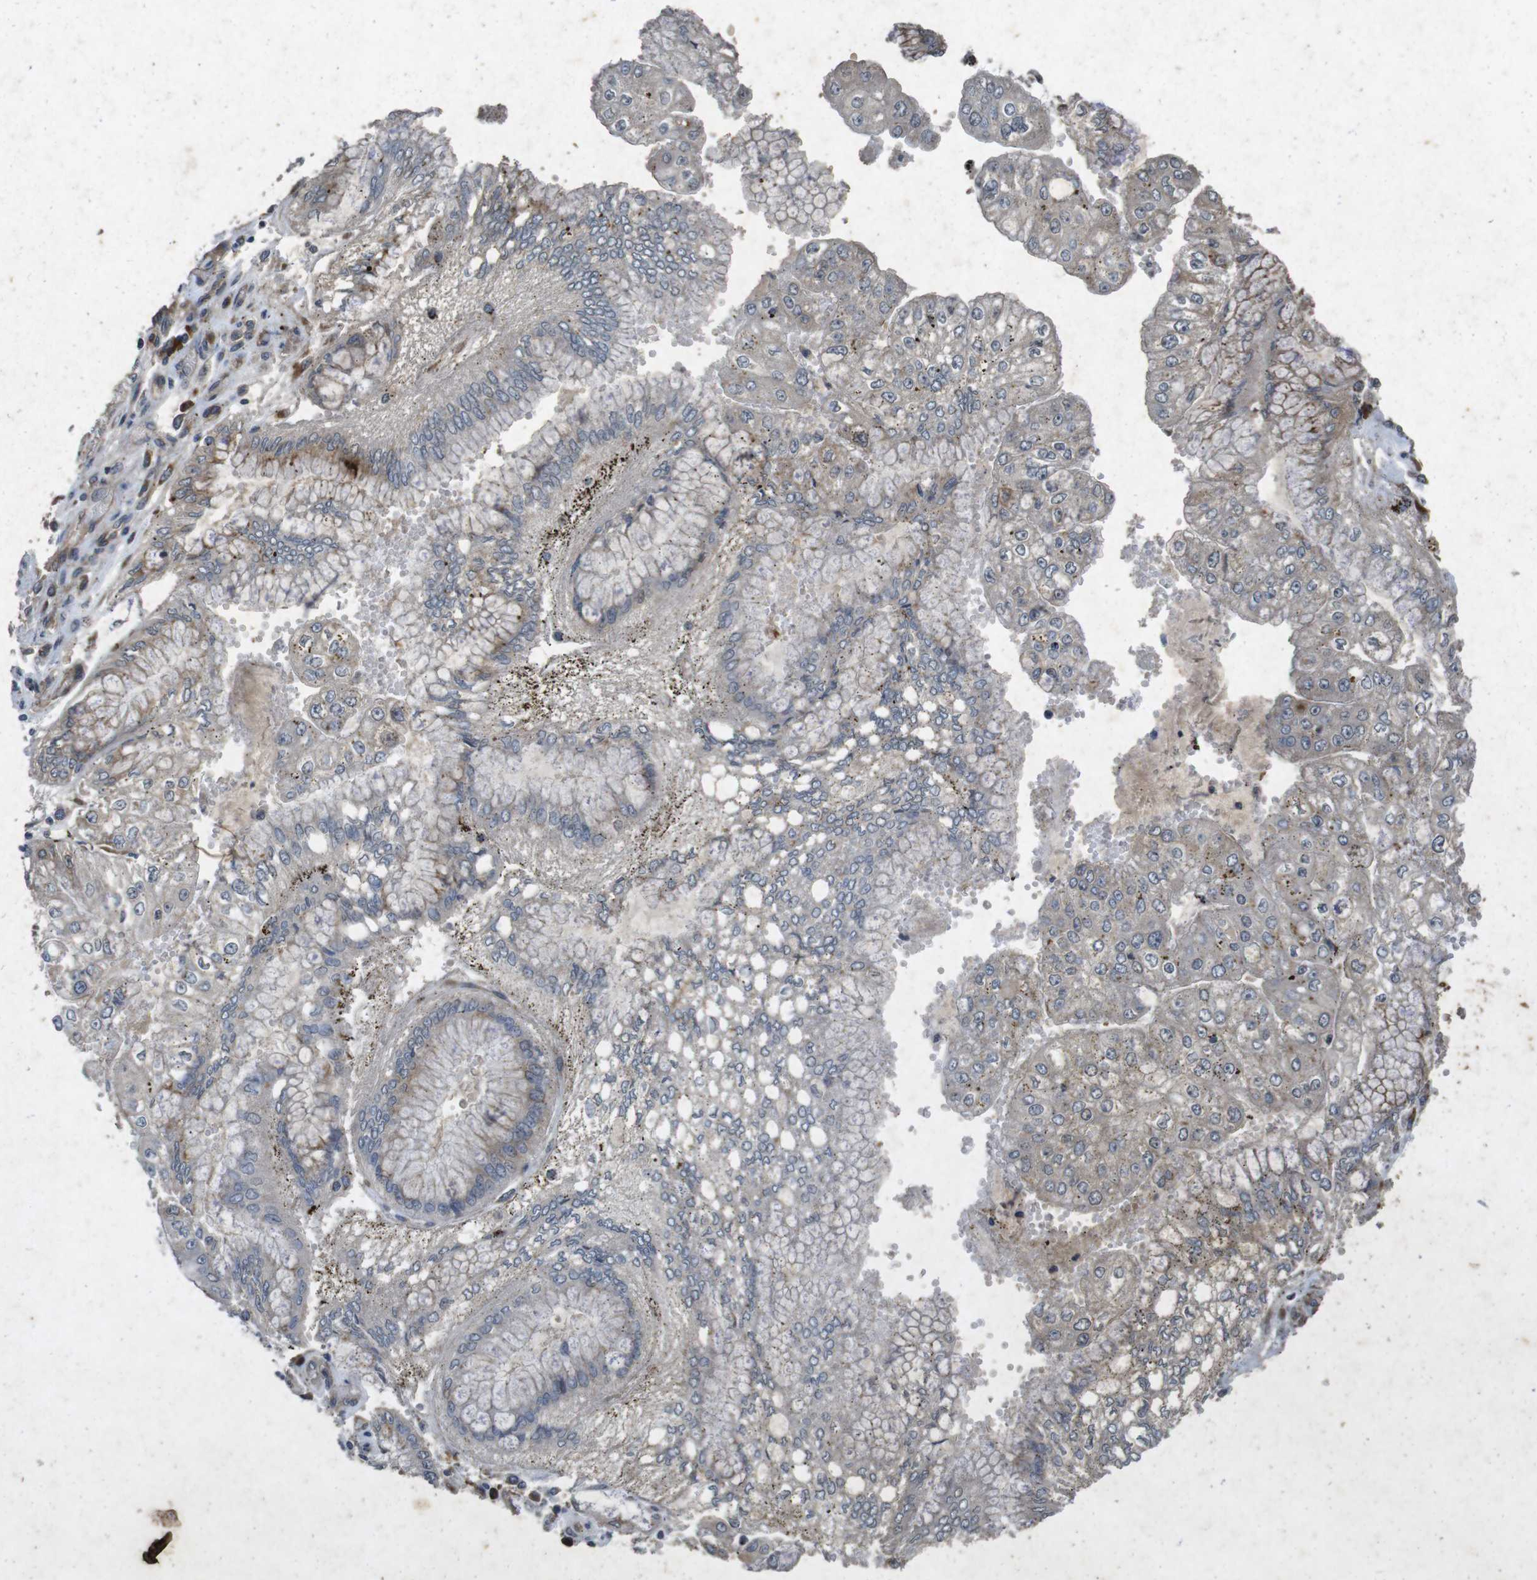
{"staining": {"intensity": "moderate", "quantity": "25%-75%", "location": "cytoplasmic/membranous"}, "tissue": "stomach cancer", "cell_type": "Tumor cells", "image_type": "cancer", "snomed": [{"axis": "morphology", "description": "Adenocarcinoma, NOS"}, {"axis": "topography", "description": "Stomach"}], "caption": "Immunohistochemical staining of adenocarcinoma (stomach) displays medium levels of moderate cytoplasmic/membranous protein positivity in about 25%-75% of tumor cells.", "gene": "FLCN", "patient": {"sex": "male", "age": 76}}